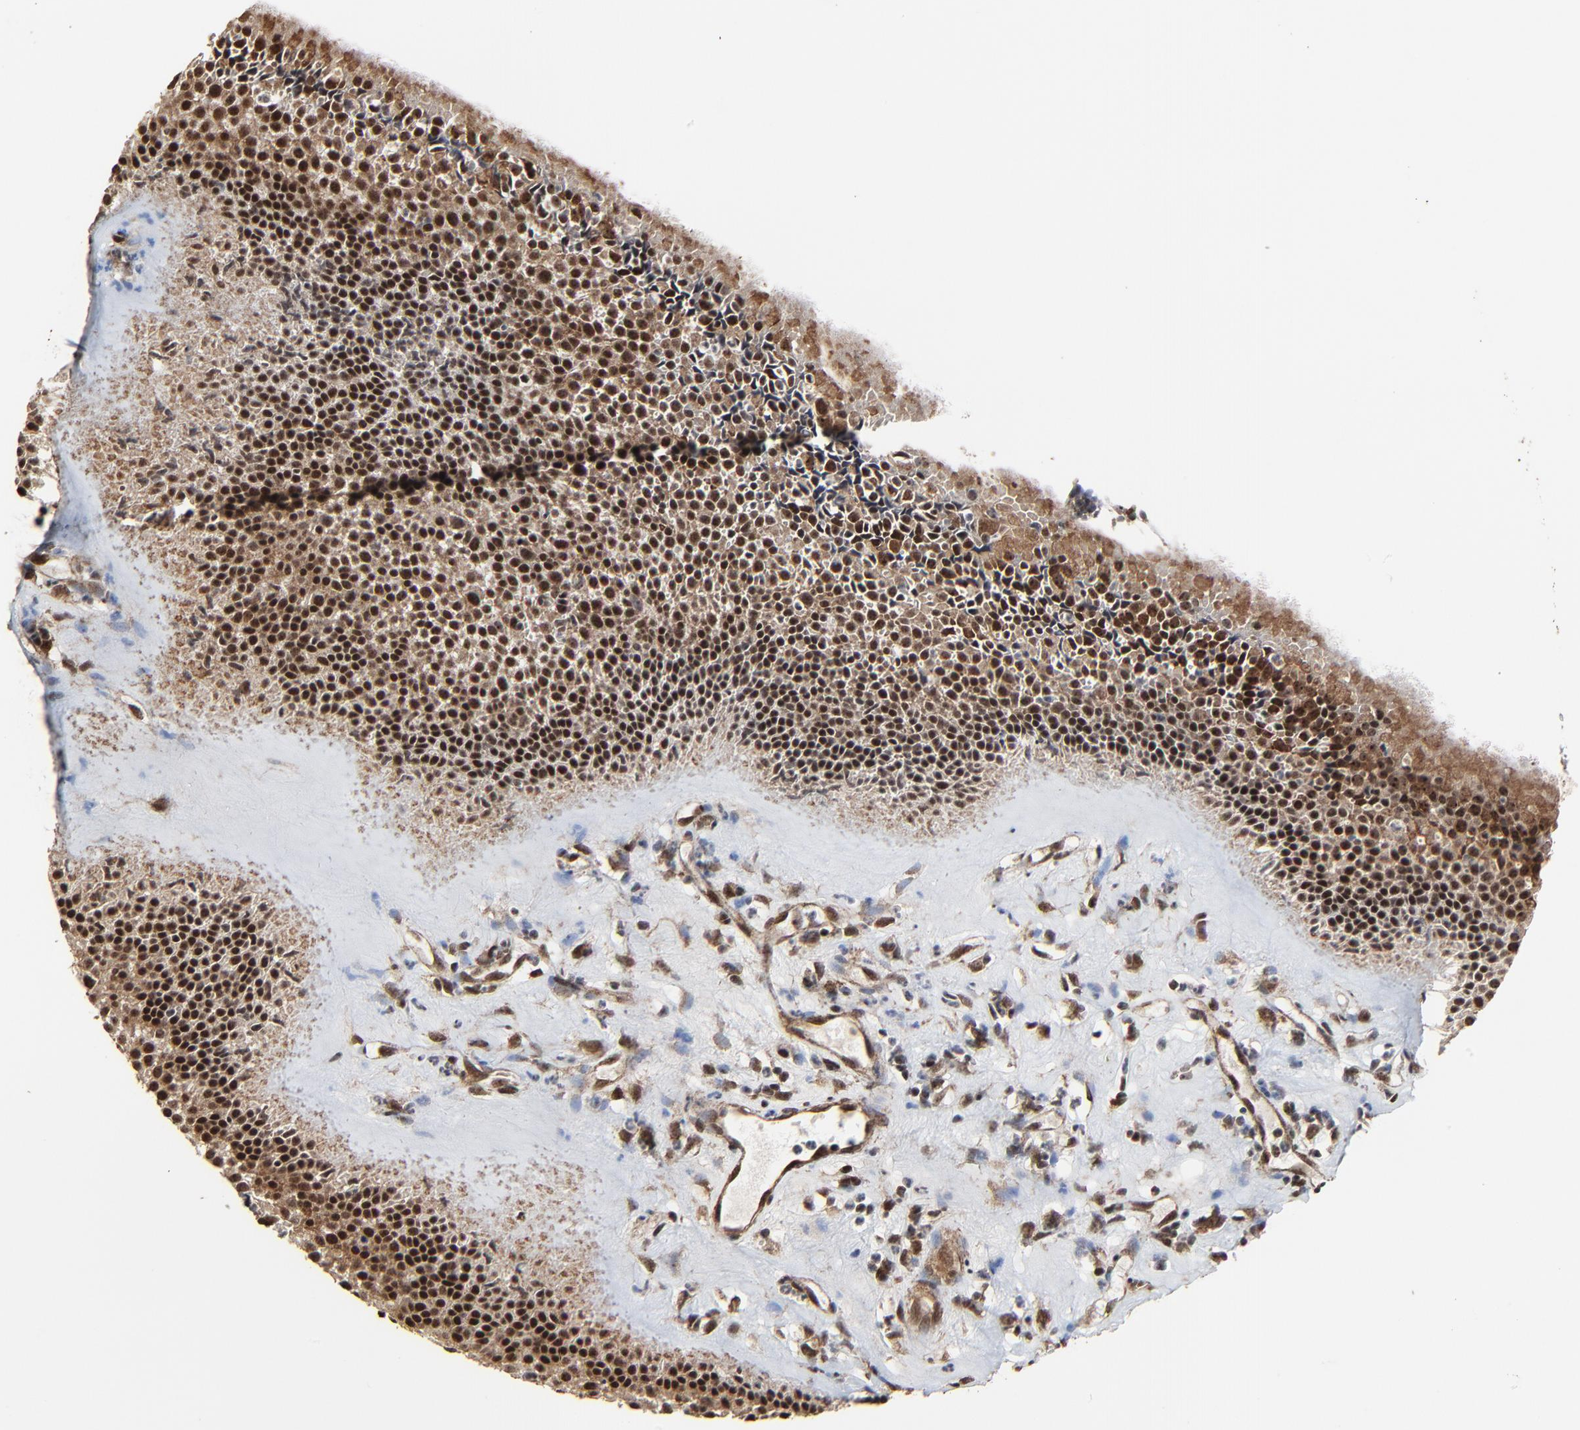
{"staining": {"intensity": "strong", "quantity": ">75%", "location": "cytoplasmic/membranous,nuclear"}, "tissue": "nasopharynx", "cell_type": "Respiratory epithelial cells", "image_type": "normal", "snomed": [{"axis": "morphology", "description": "Normal tissue, NOS"}, {"axis": "topography", "description": "Nasopharynx"}], "caption": "Protein expression analysis of unremarkable human nasopharynx reveals strong cytoplasmic/membranous,nuclear expression in about >75% of respiratory epithelial cells. (DAB = brown stain, brightfield microscopy at high magnification).", "gene": "RHOJ", "patient": {"sex": "female", "age": 78}}